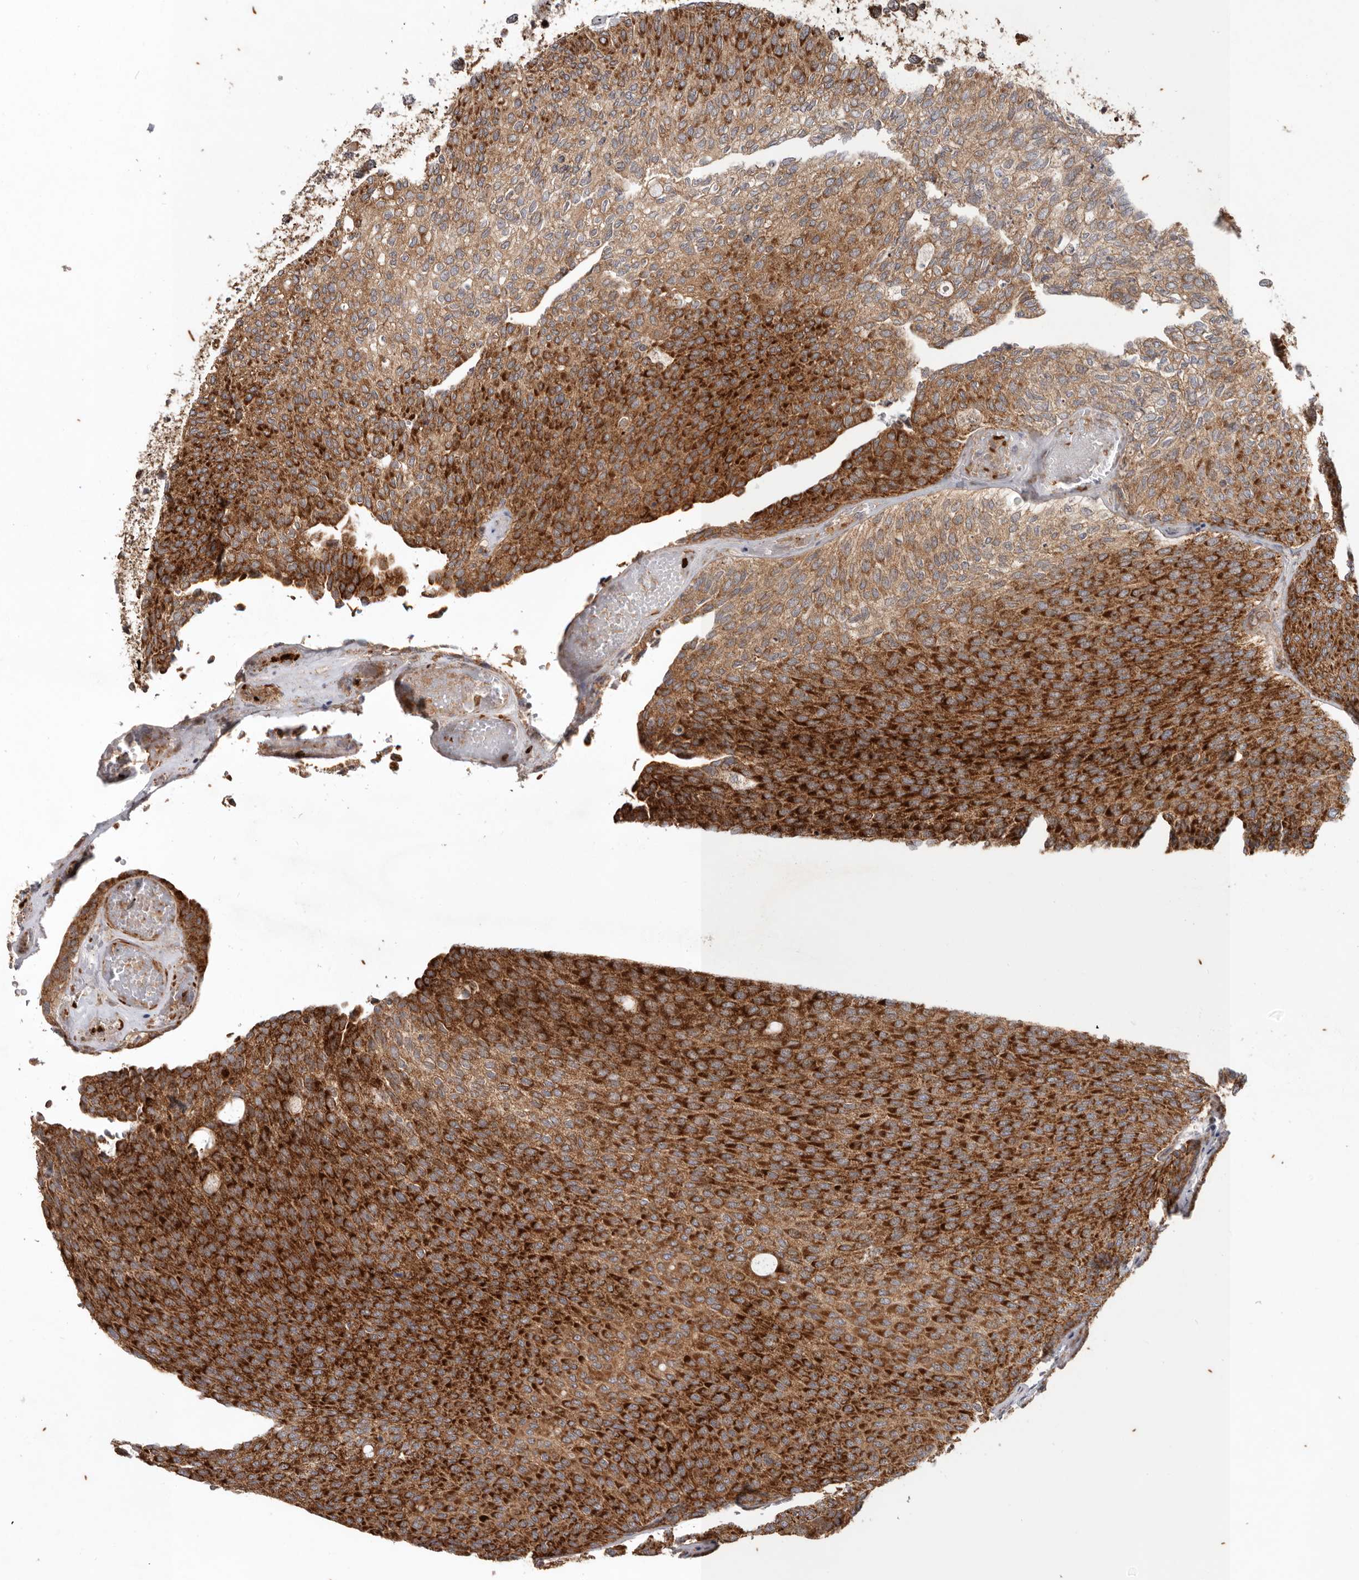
{"staining": {"intensity": "strong", "quantity": ">75%", "location": "cytoplasmic/membranous"}, "tissue": "urothelial cancer", "cell_type": "Tumor cells", "image_type": "cancer", "snomed": [{"axis": "morphology", "description": "Urothelial carcinoma, Low grade"}, {"axis": "topography", "description": "Urinary bladder"}], "caption": "A high amount of strong cytoplasmic/membranous expression is identified in about >75% of tumor cells in urothelial cancer tissue.", "gene": "MRPS10", "patient": {"sex": "female", "age": 79}}